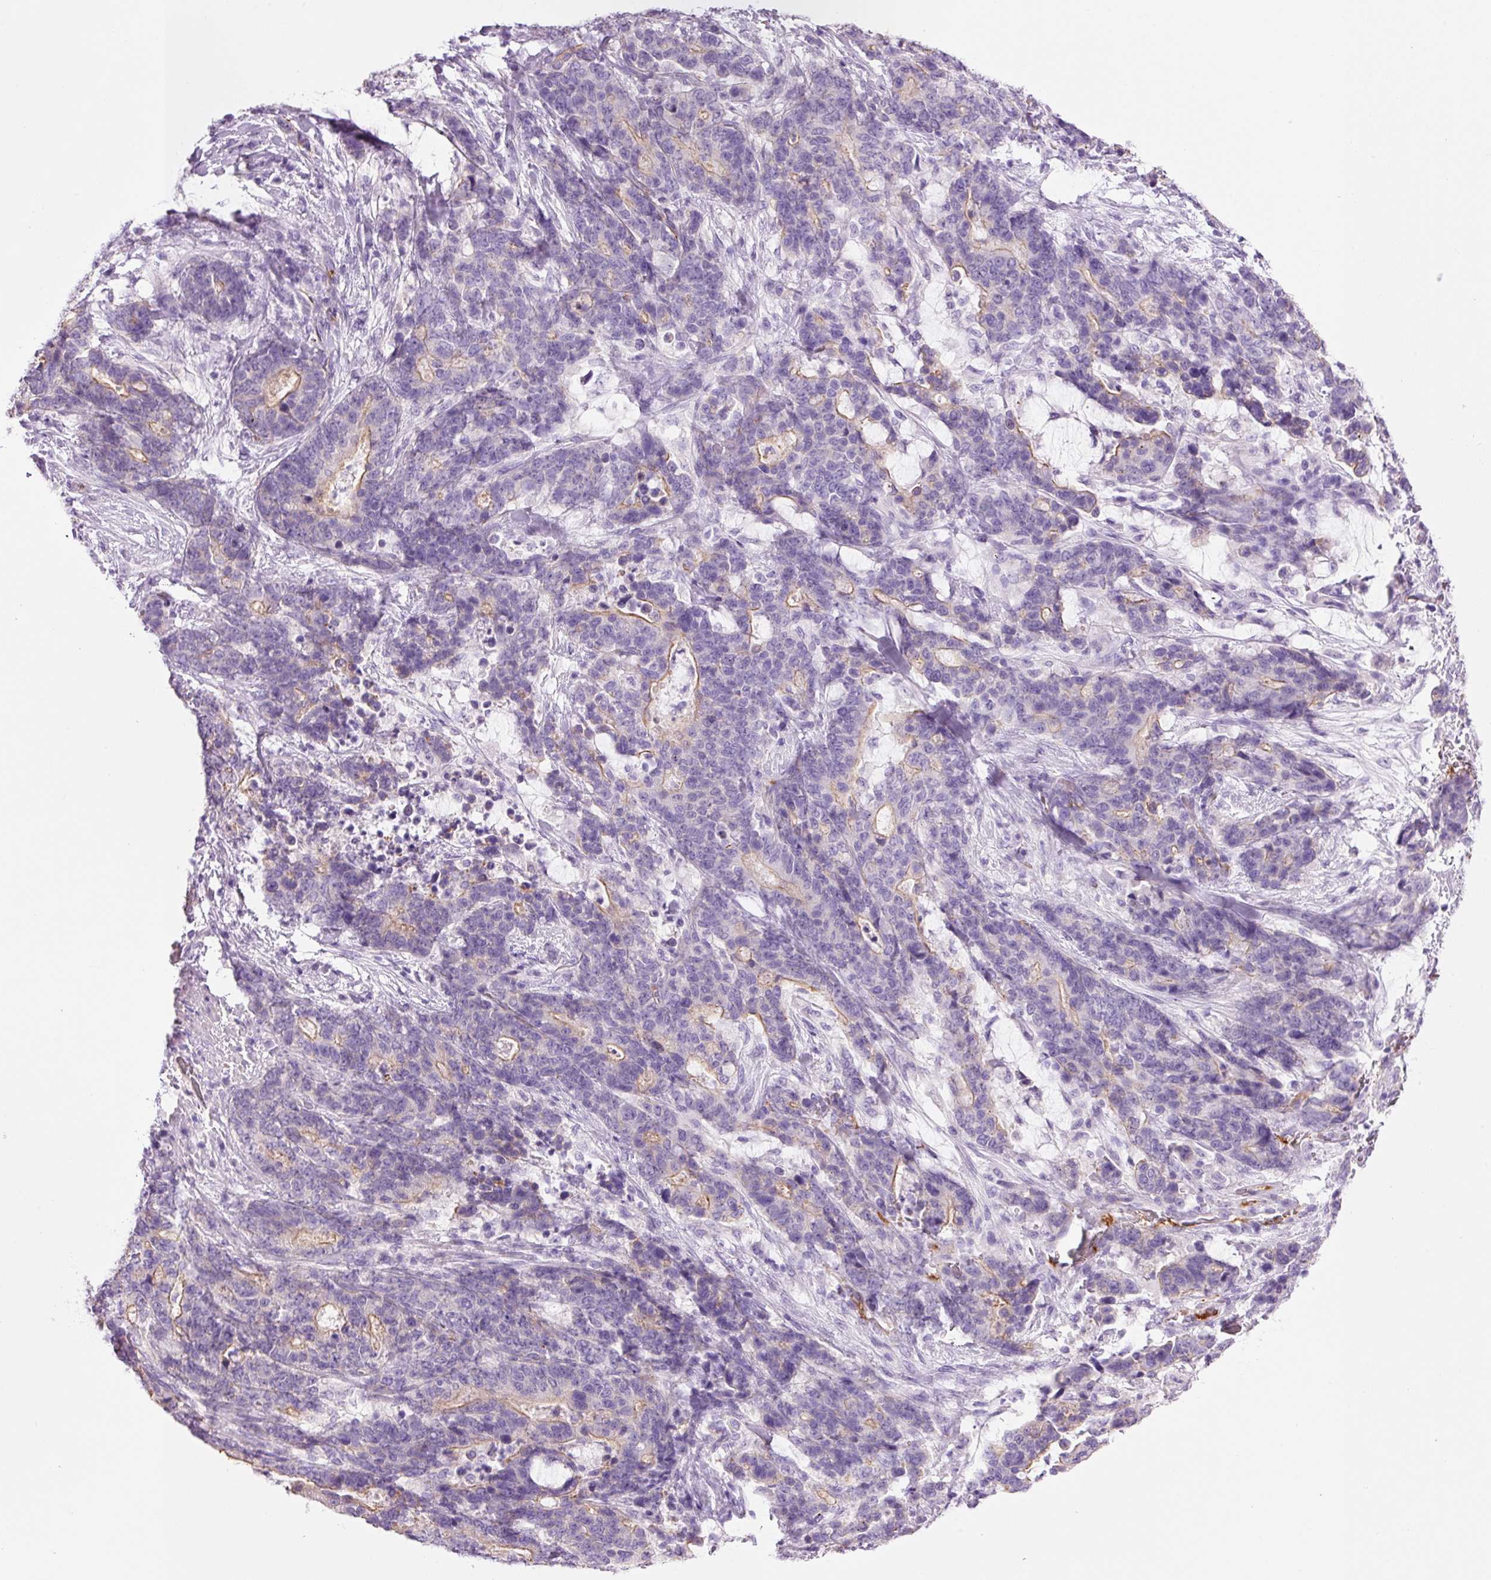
{"staining": {"intensity": "moderate", "quantity": "<25%", "location": "cytoplasmic/membranous"}, "tissue": "stomach cancer", "cell_type": "Tumor cells", "image_type": "cancer", "snomed": [{"axis": "morphology", "description": "Normal tissue, NOS"}, {"axis": "morphology", "description": "Adenocarcinoma, NOS"}, {"axis": "topography", "description": "Stomach"}], "caption": "Immunohistochemistry (IHC) of human adenocarcinoma (stomach) reveals low levels of moderate cytoplasmic/membranous staining in approximately <25% of tumor cells.", "gene": "HSPA4L", "patient": {"sex": "female", "age": 64}}